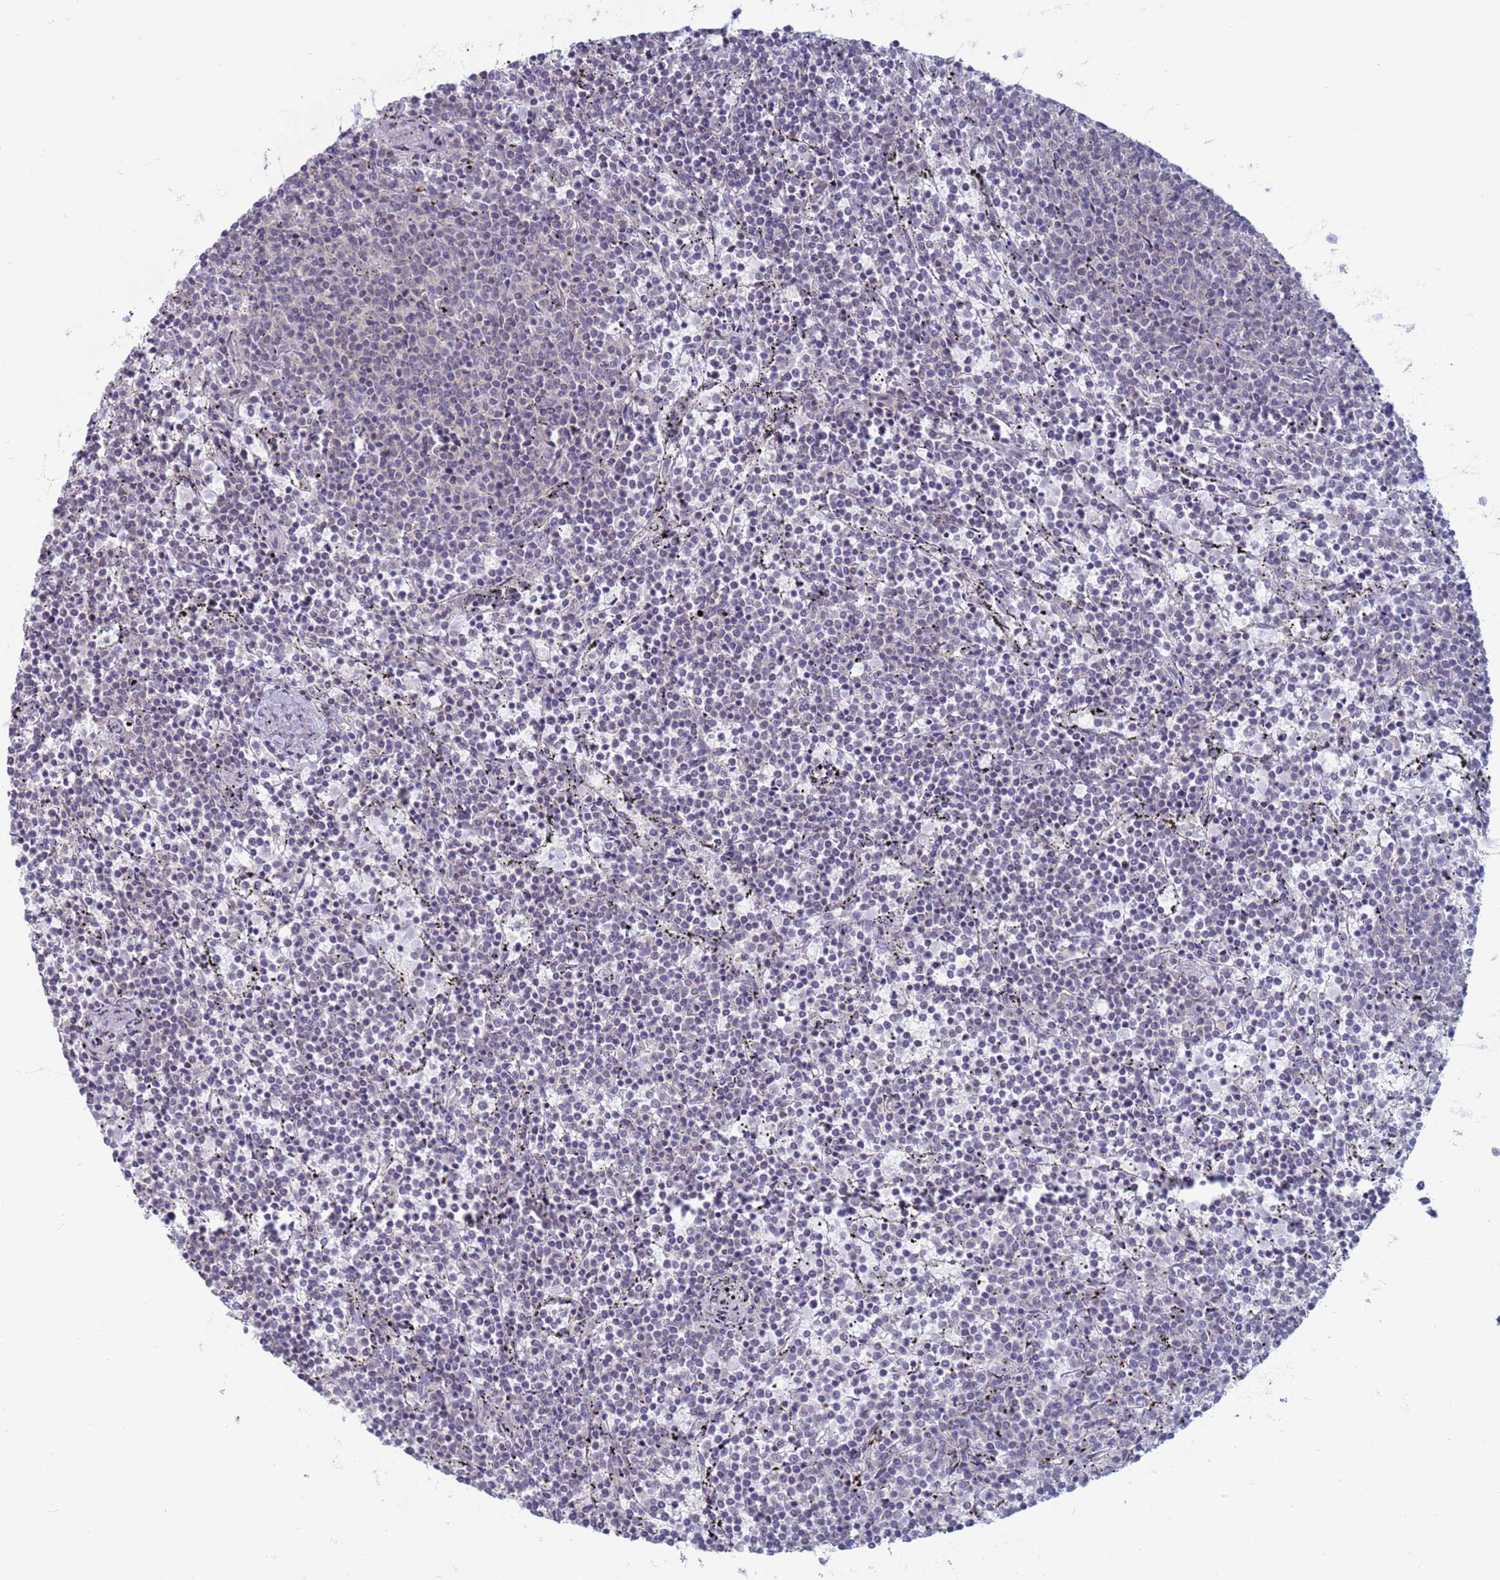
{"staining": {"intensity": "negative", "quantity": "none", "location": "none"}, "tissue": "lymphoma", "cell_type": "Tumor cells", "image_type": "cancer", "snomed": [{"axis": "morphology", "description": "Malignant lymphoma, non-Hodgkin's type, Low grade"}, {"axis": "topography", "description": "Spleen"}], "caption": "IHC of lymphoma demonstrates no expression in tumor cells.", "gene": "SAE1", "patient": {"sex": "female", "age": 50}}